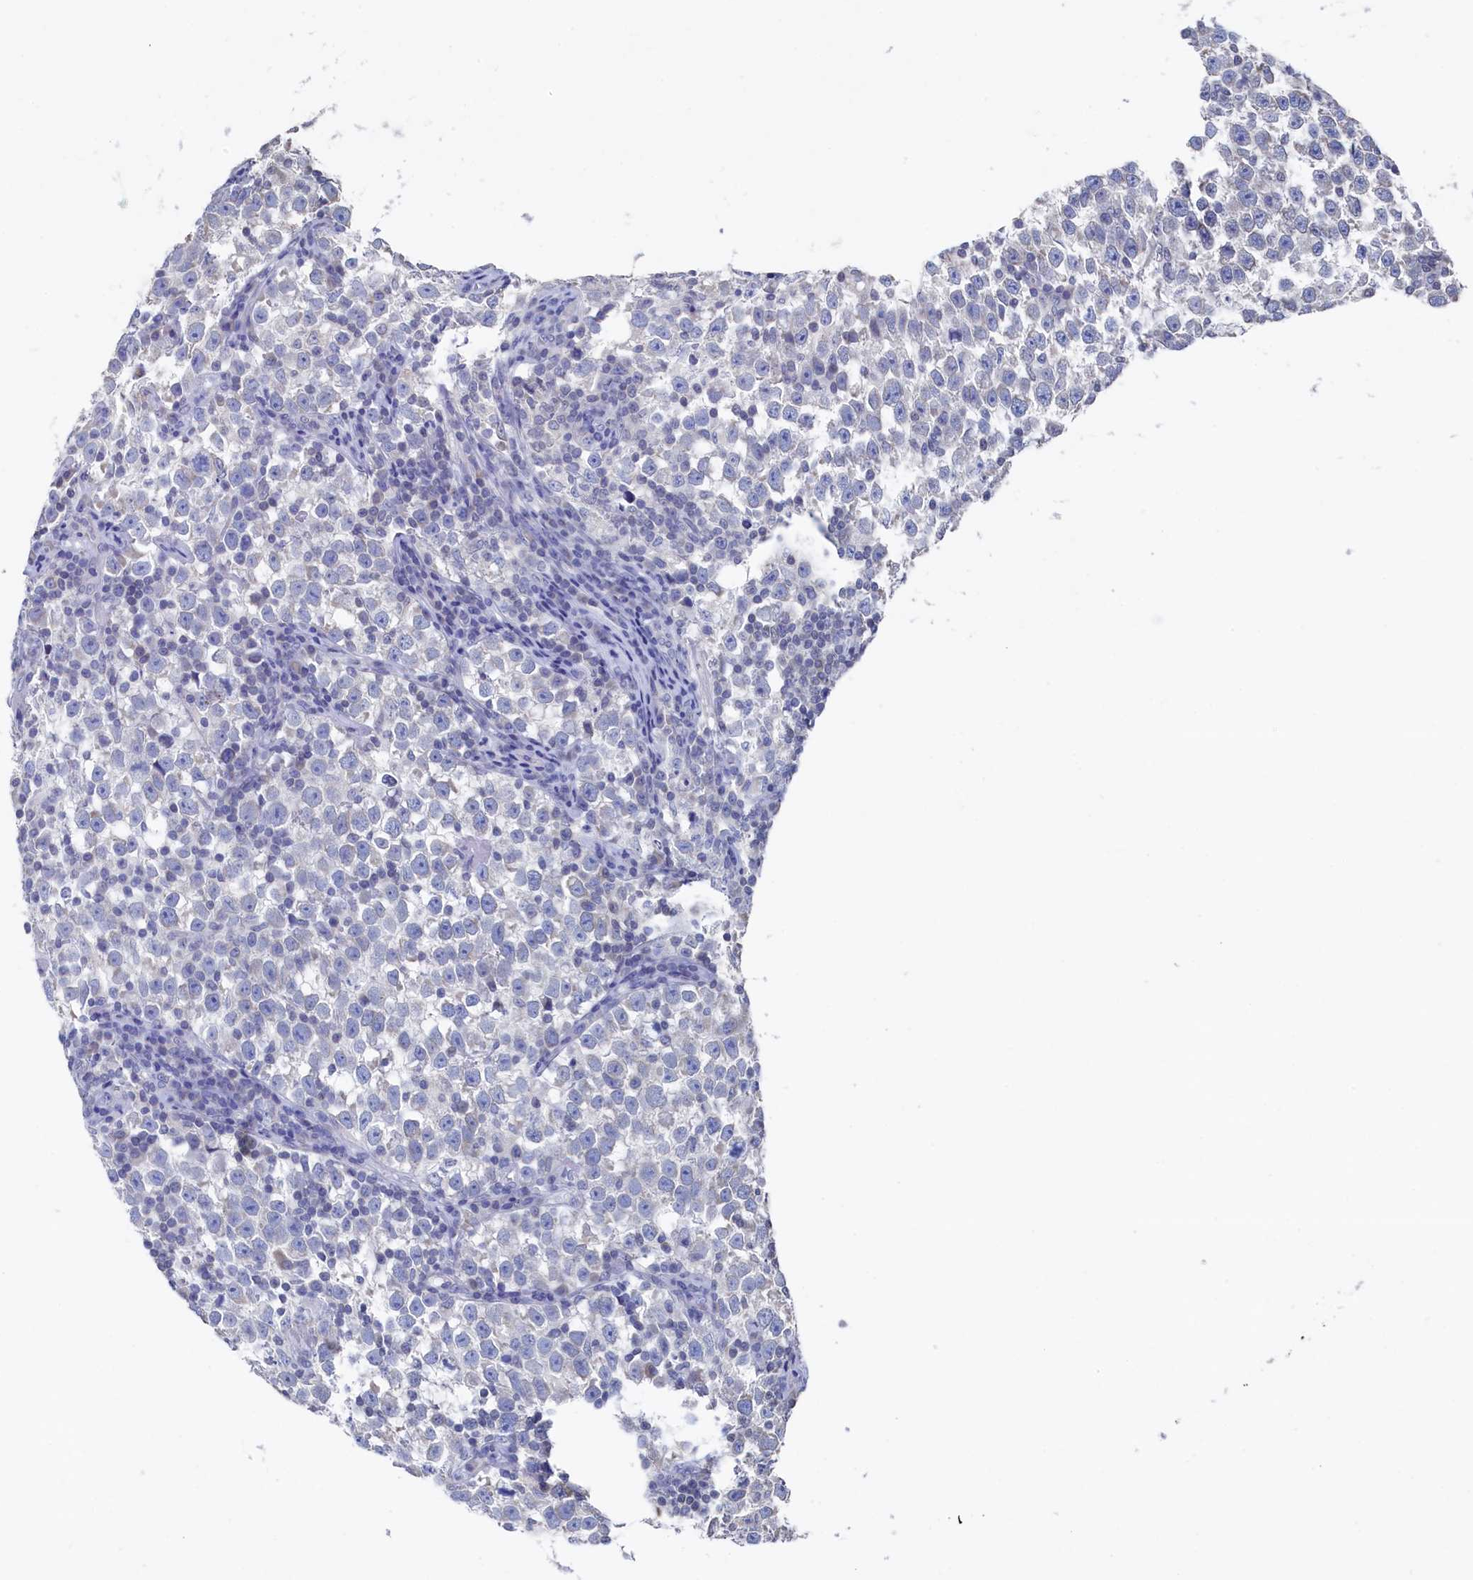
{"staining": {"intensity": "negative", "quantity": "none", "location": "none"}, "tissue": "testis cancer", "cell_type": "Tumor cells", "image_type": "cancer", "snomed": [{"axis": "morphology", "description": "Normal tissue, NOS"}, {"axis": "morphology", "description": "Seminoma, NOS"}, {"axis": "topography", "description": "Testis"}], "caption": "Tumor cells are negative for brown protein staining in seminoma (testis).", "gene": "C11orf54", "patient": {"sex": "male", "age": 43}}